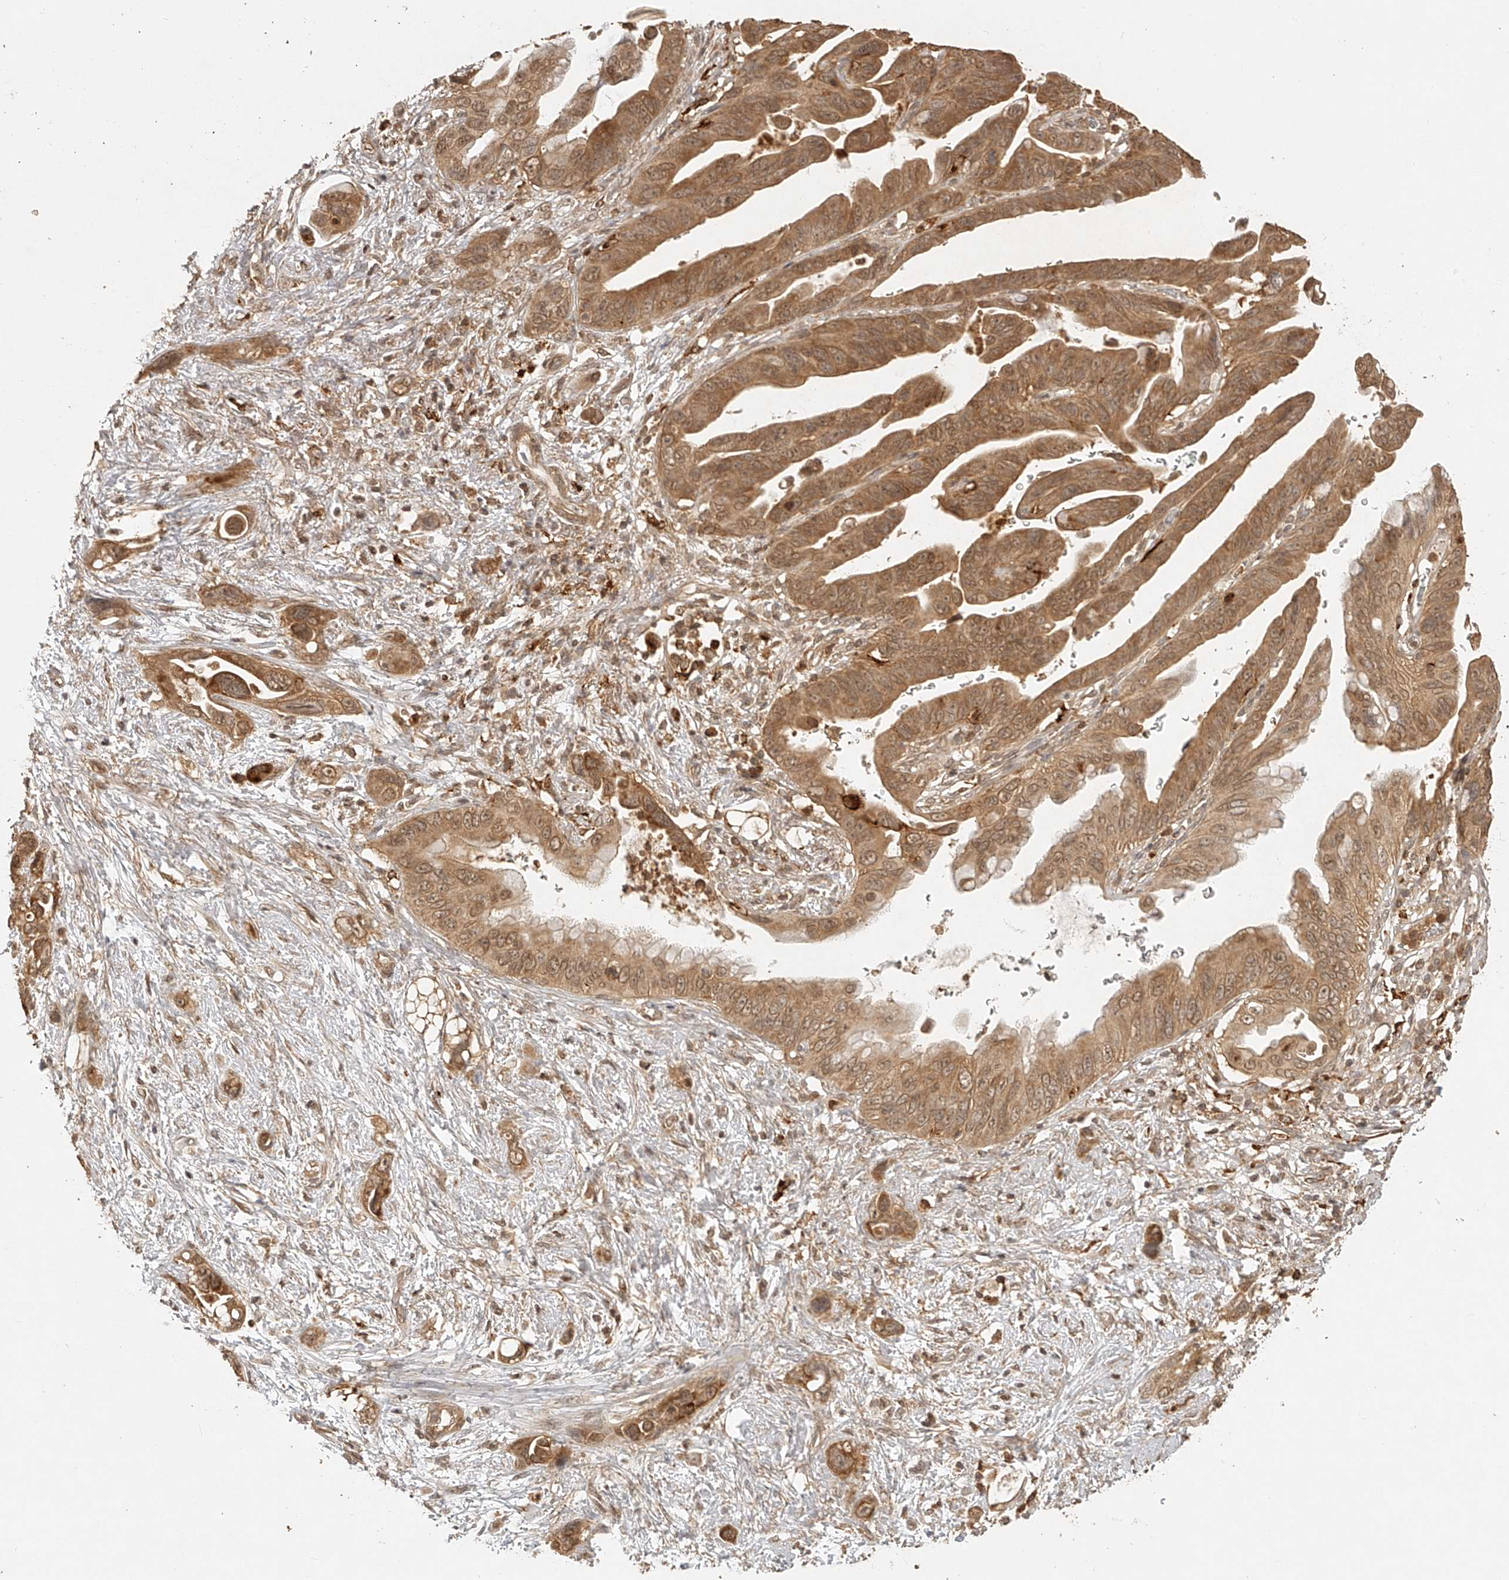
{"staining": {"intensity": "moderate", "quantity": ">75%", "location": "cytoplasmic/membranous"}, "tissue": "pancreatic cancer", "cell_type": "Tumor cells", "image_type": "cancer", "snomed": [{"axis": "morphology", "description": "Adenocarcinoma, NOS"}, {"axis": "topography", "description": "Pancreas"}], "caption": "IHC staining of pancreatic adenocarcinoma, which reveals medium levels of moderate cytoplasmic/membranous positivity in about >75% of tumor cells indicating moderate cytoplasmic/membranous protein positivity. The staining was performed using DAB (brown) for protein detection and nuclei were counterstained in hematoxylin (blue).", "gene": "BCL2L11", "patient": {"sex": "female", "age": 72}}